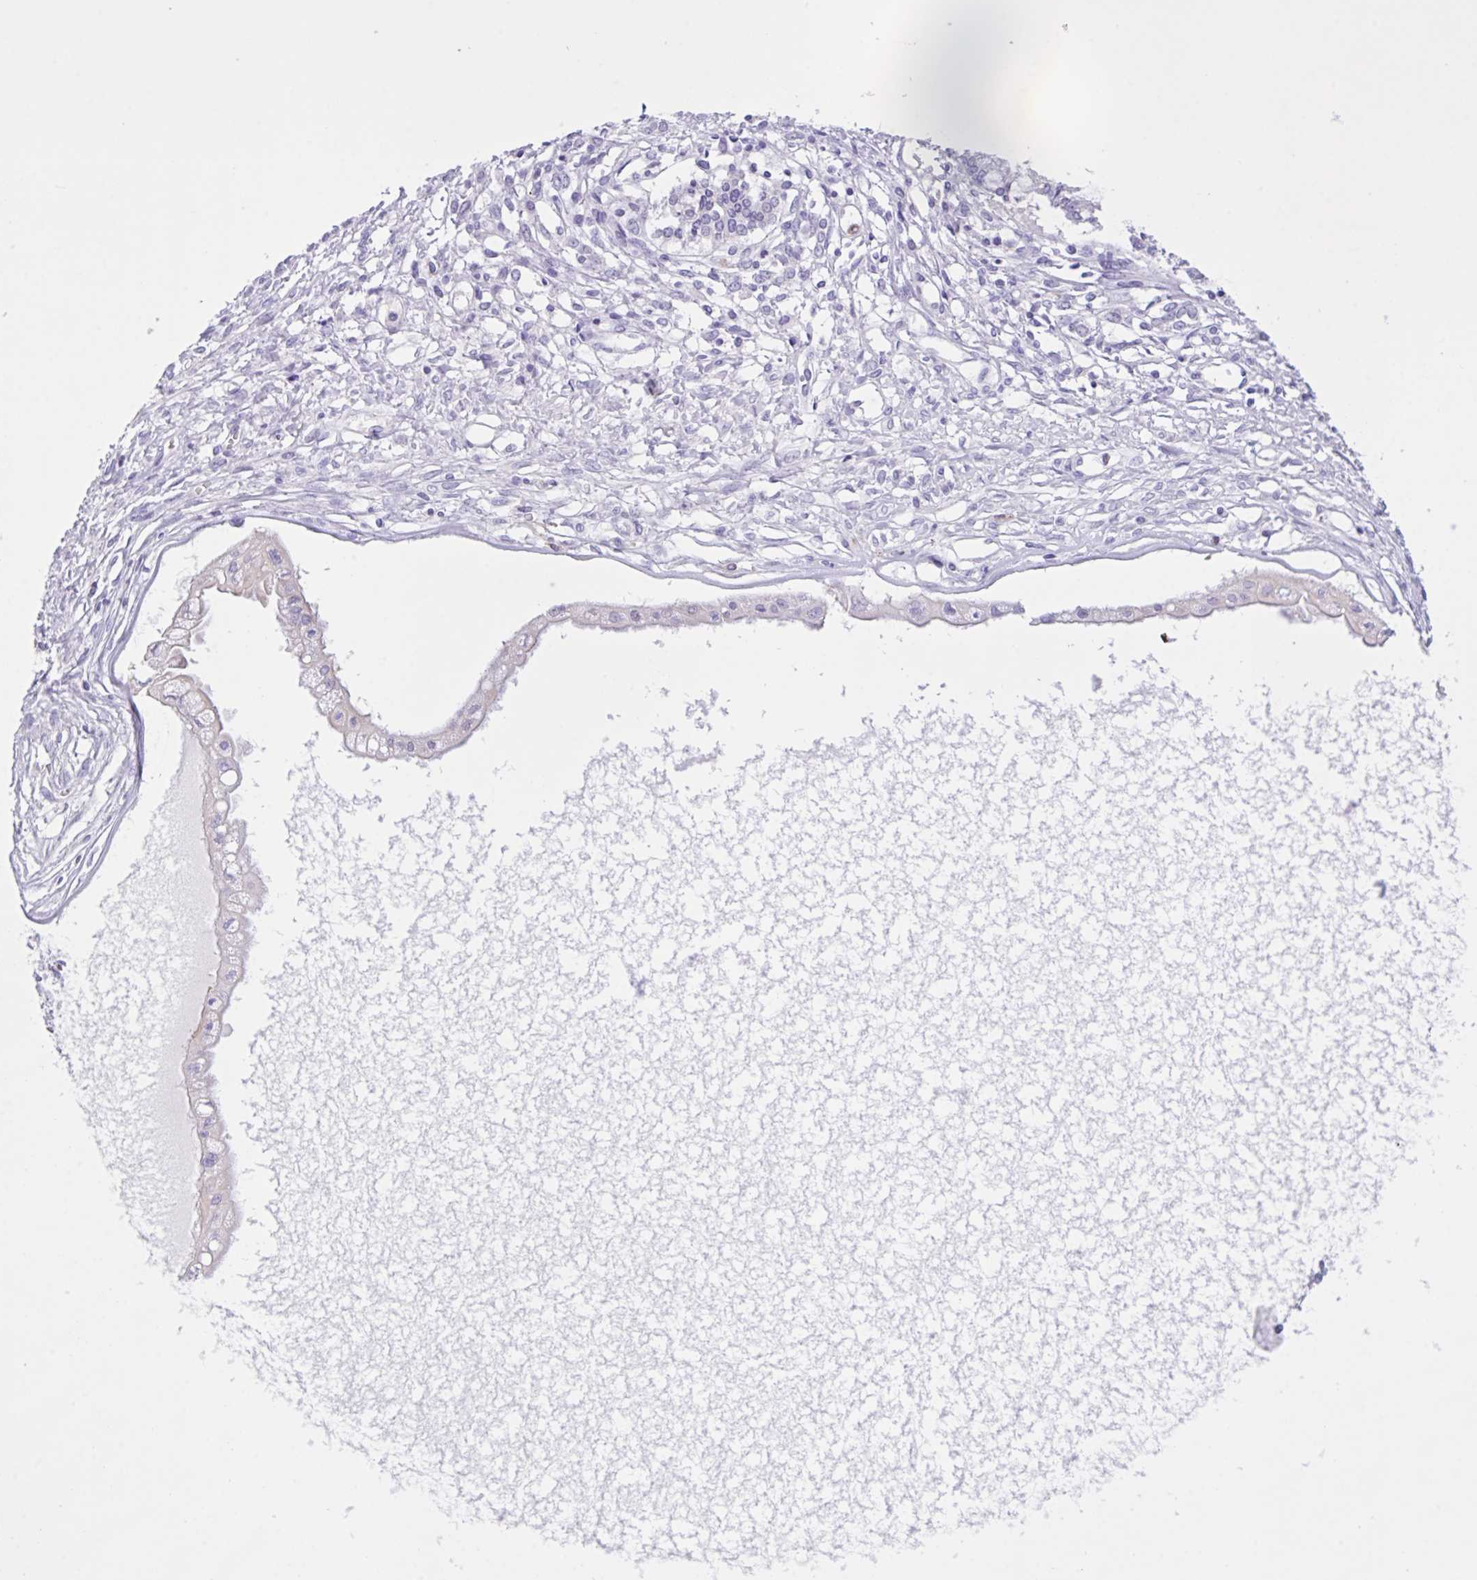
{"staining": {"intensity": "negative", "quantity": "none", "location": "none"}, "tissue": "ovarian cancer", "cell_type": "Tumor cells", "image_type": "cancer", "snomed": [{"axis": "morphology", "description": "Cystadenocarcinoma, mucinous, NOS"}, {"axis": "topography", "description": "Ovary"}], "caption": "DAB (3,3'-diaminobenzidine) immunohistochemical staining of ovarian mucinous cystadenocarcinoma reveals no significant staining in tumor cells.", "gene": "CST11", "patient": {"sex": "female", "age": 34}}